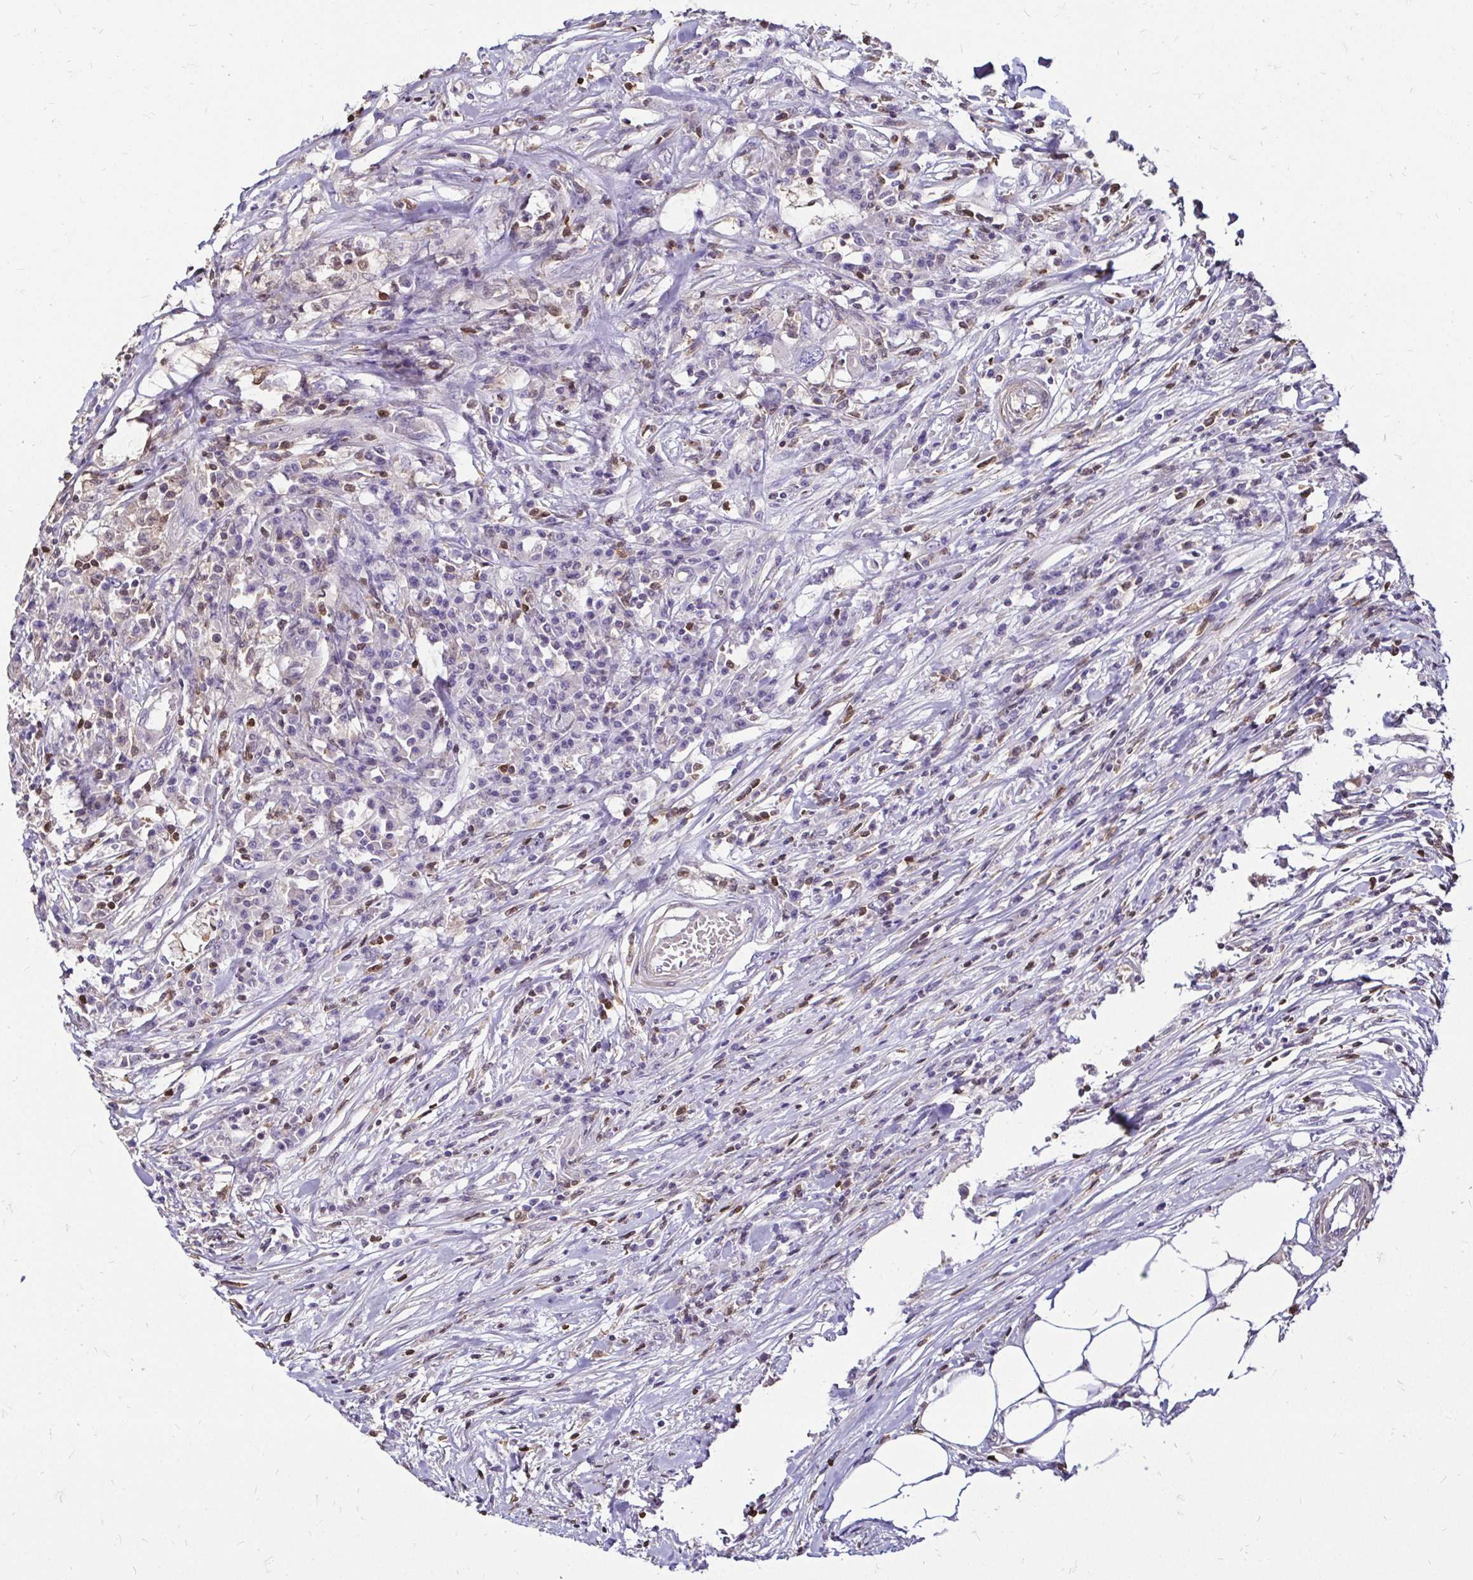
{"staining": {"intensity": "negative", "quantity": "none", "location": "none"}, "tissue": "colorectal cancer", "cell_type": "Tumor cells", "image_type": "cancer", "snomed": [{"axis": "morphology", "description": "Adenocarcinoma, NOS"}, {"axis": "topography", "description": "Colon"}], "caption": "DAB (3,3'-diaminobenzidine) immunohistochemical staining of adenocarcinoma (colorectal) displays no significant staining in tumor cells.", "gene": "ZFP1", "patient": {"sex": "male", "age": 71}}